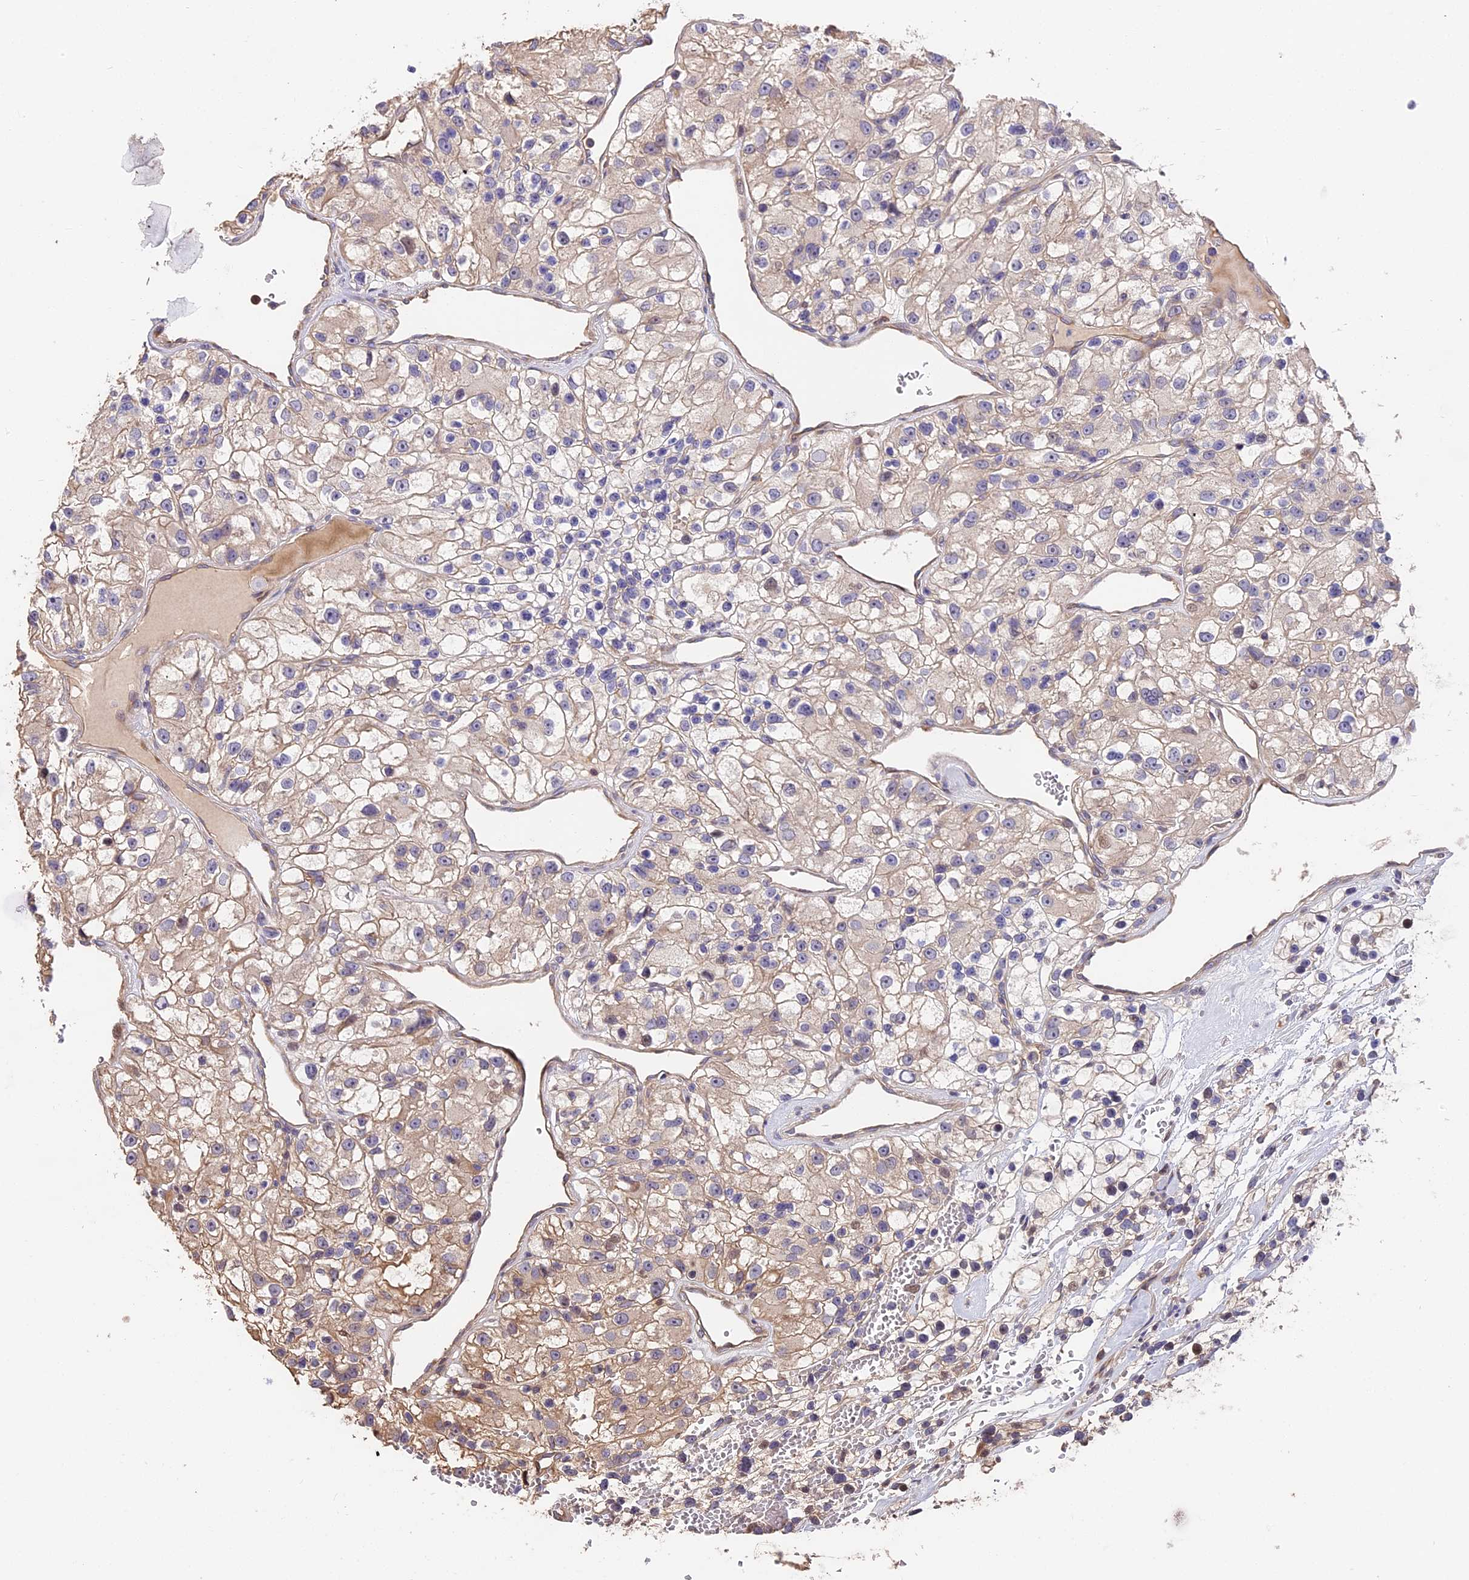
{"staining": {"intensity": "weak", "quantity": "<25%", "location": "cytoplasmic/membranous"}, "tissue": "renal cancer", "cell_type": "Tumor cells", "image_type": "cancer", "snomed": [{"axis": "morphology", "description": "Adenocarcinoma, NOS"}, {"axis": "topography", "description": "Kidney"}], "caption": "DAB (3,3'-diaminobenzidine) immunohistochemical staining of human renal adenocarcinoma demonstrates no significant positivity in tumor cells.", "gene": "ARHGAP17", "patient": {"sex": "female", "age": 57}}